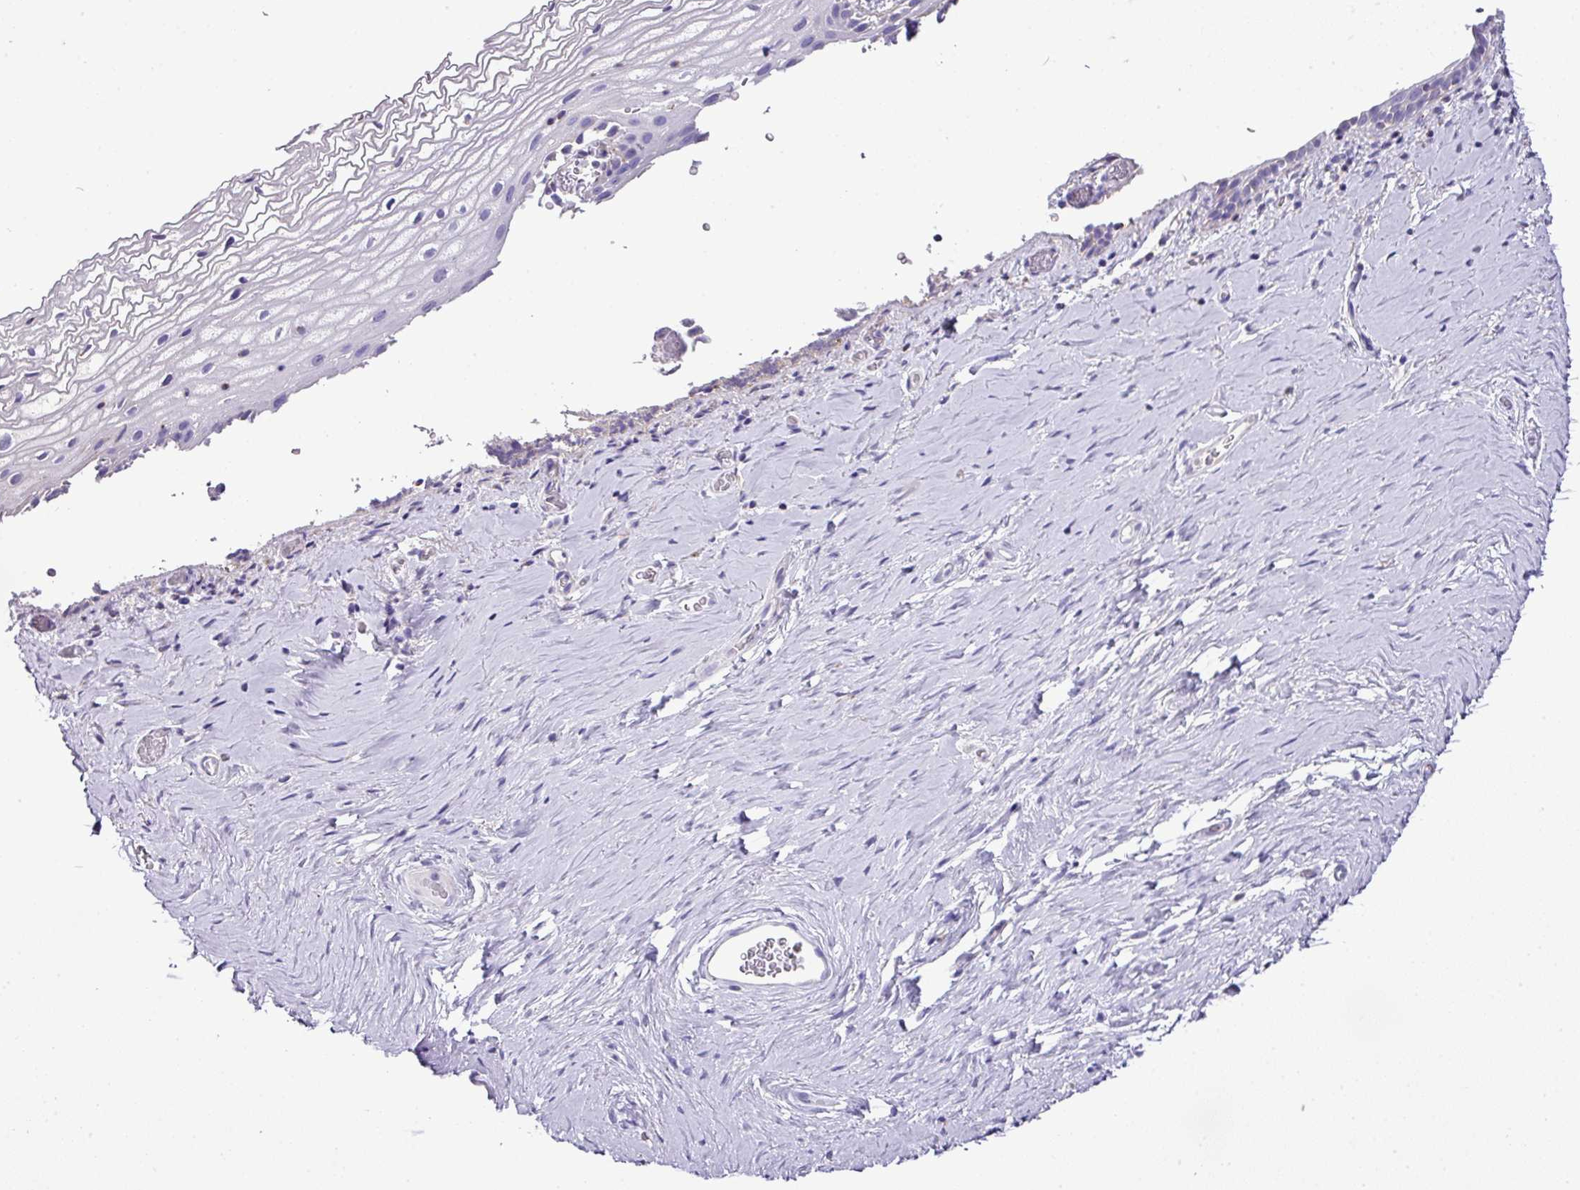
{"staining": {"intensity": "negative", "quantity": "none", "location": "none"}, "tissue": "vagina", "cell_type": "Squamous epithelial cells", "image_type": "normal", "snomed": [{"axis": "morphology", "description": "Normal tissue, NOS"}, {"axis": "morphology", "description": "Adenocarcinoma, NOS"}, {"axis": "topography", "description": "Rectum"}, {"axis": "topography", "description": "Vagina"}, {"axis": "topography", "description": "Peripheral nerve tissue"}], "caption": "This histopathology image is of unremarkable vagina stained with IHC to label a protein in brown with the nuclei are counter-stained blue. There is no expression in squamous epithelial cells.", "gene": "PGAP4", "patient": {"sex": "female", "age": 71}}